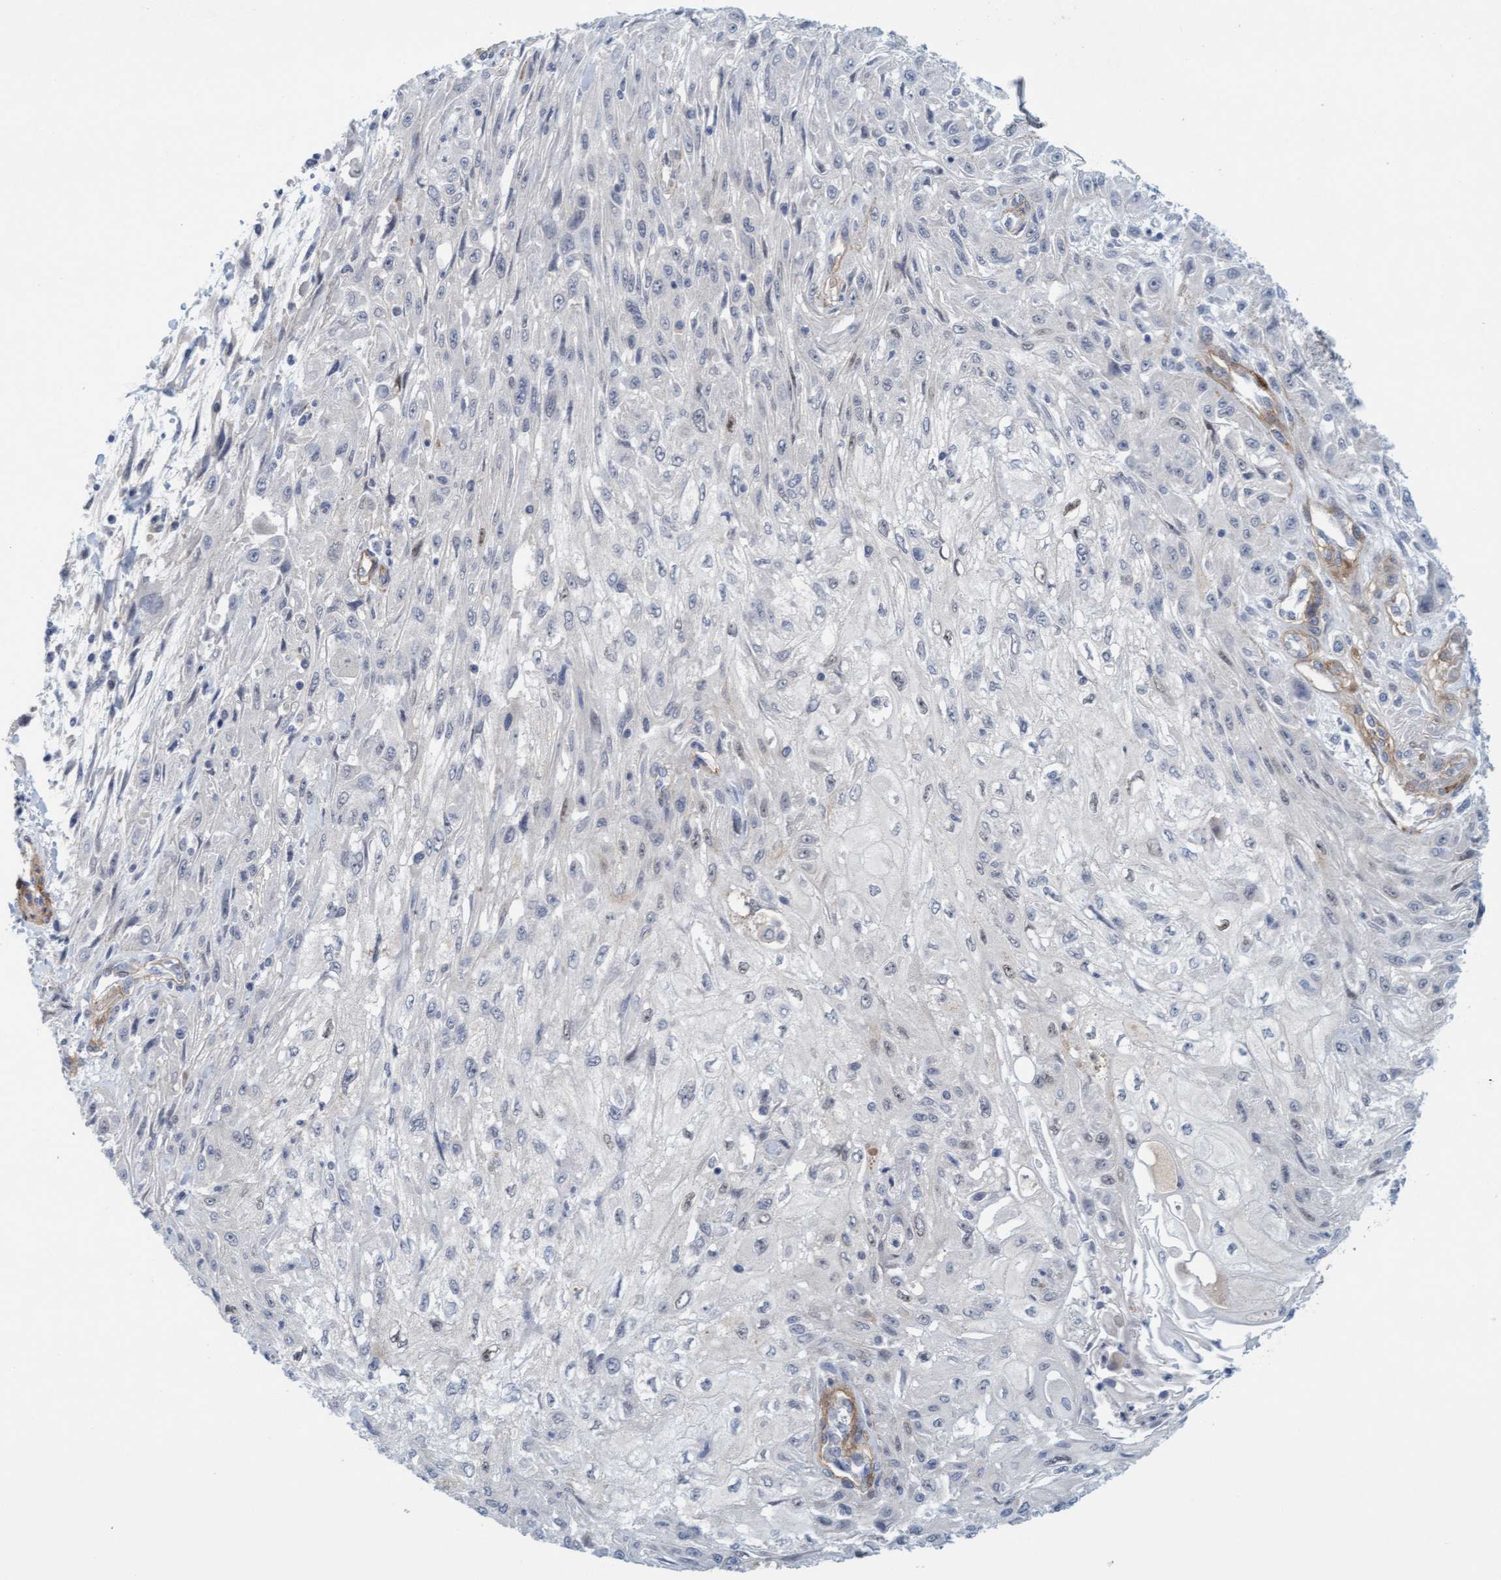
{"staining": {"intensity": "negative", "quantity": "none", "location": "none"}, "tissue": "skin cancer", "cell_type": "Tumor cells", "image_type": "cancer", "snomed": [{"axis": "morphology", "description": "Squamous cell carcinoma, NOS"}, {"axis": "morphology", "description": "Squamous cell carcinoma, metastatic, NOS"}, {"axis": "topography", "description": "Skin"}, {"axis": "topography", "description": "Lymph node"}], "caption": "This is an immunohistochemistry histopathology image of skin cancer (squamous cell carcinoma). There is no positivity in tumor cells.", "gene": "TSTD2", "patient": {"sex": "male", "age": 75}}